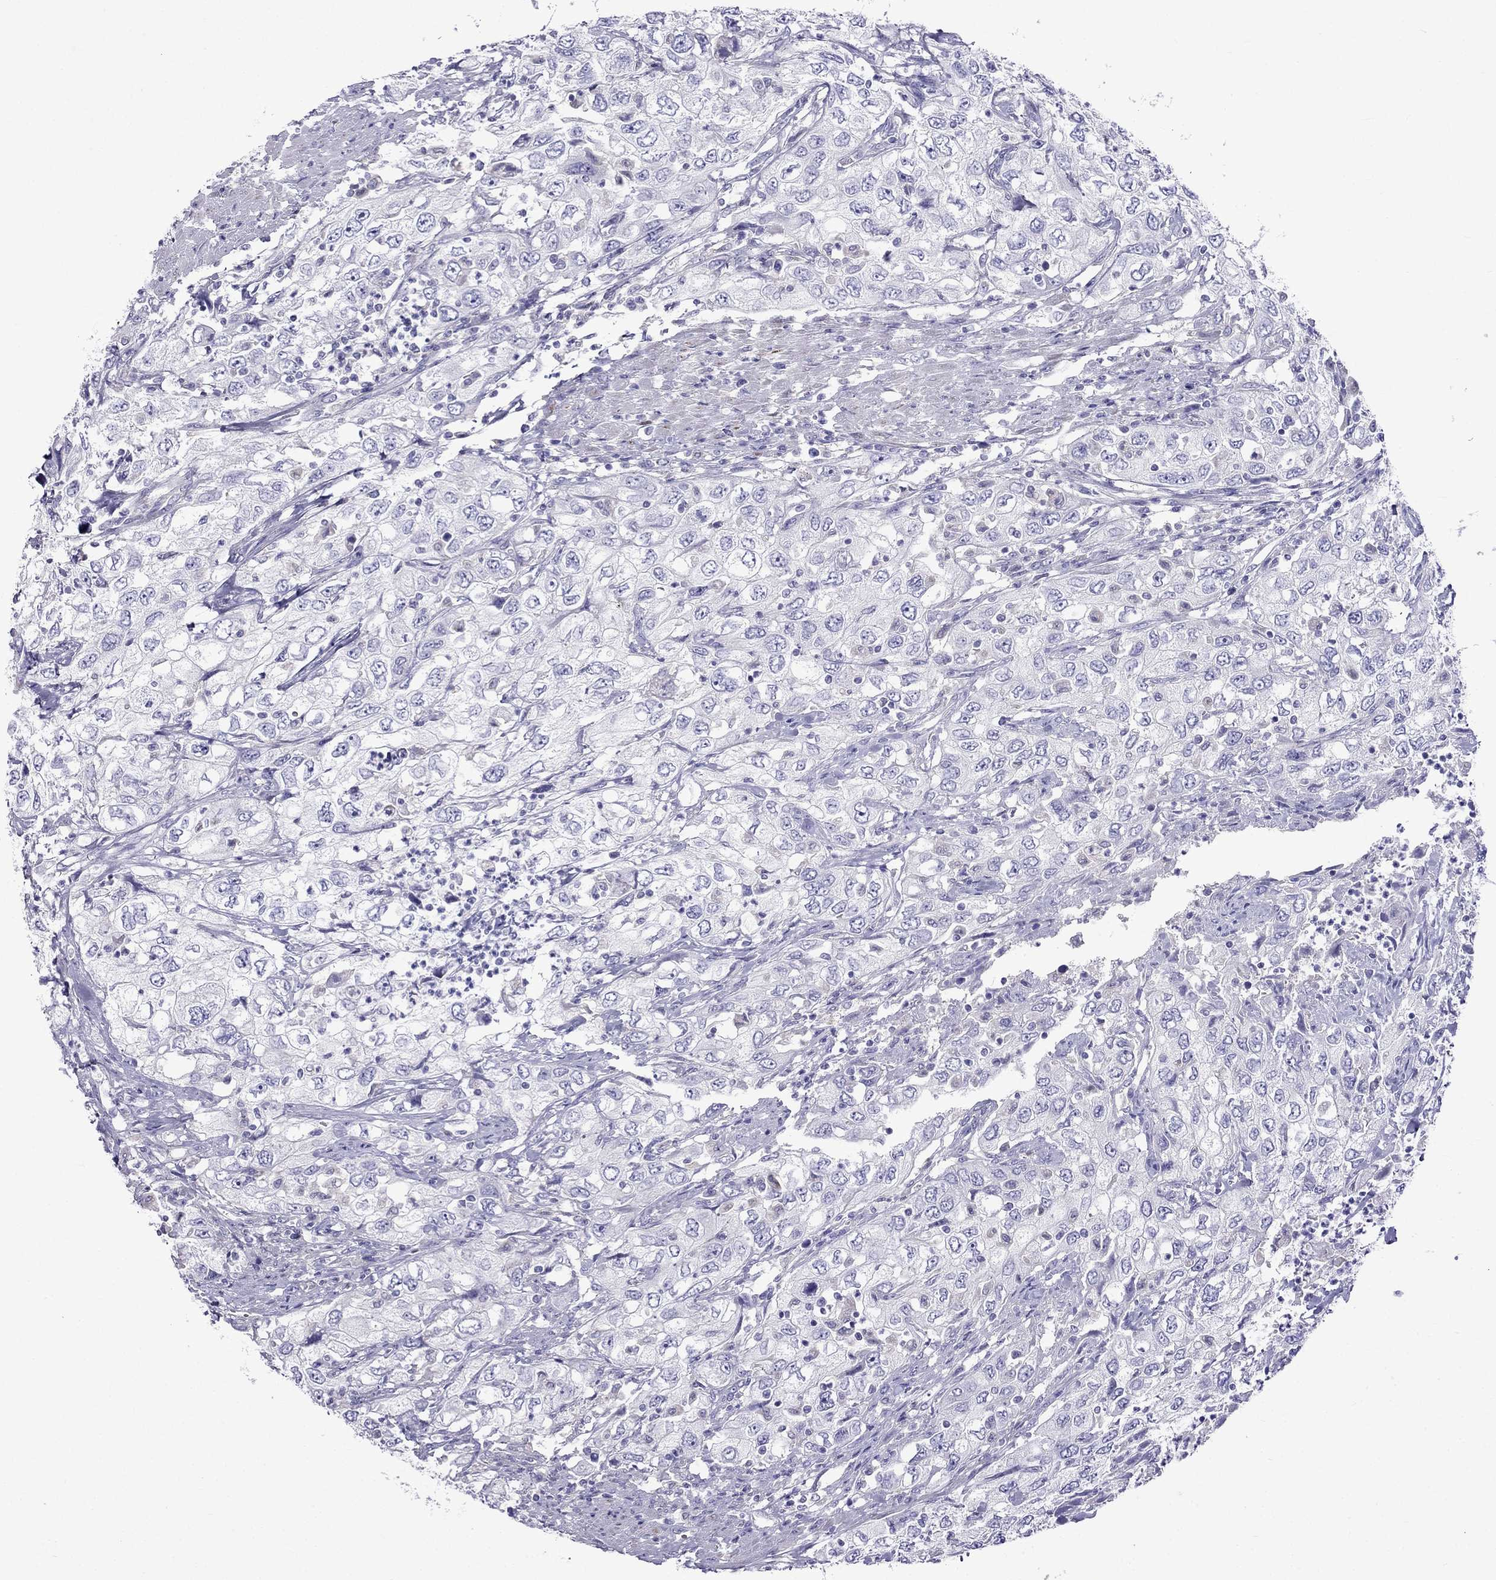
{"staining": {"intensity": "negative", "quantity": "none", "location": "none"}, "tissue": "urothelial cancer", "cell_type": "Tumor cells", "image_type": "cancer", "snomed": [{"axis": "morphology", "description": "Urothelial carcinoma, High grade"}, {"axis": "topography", "description": "Urinary bladder"}], "caption": "An immunohistochemistry histopathology image of urothelial cancer is shown. There is no staining in tumor cells of urothelial cancer. (Immunohistochemistry, brightfield microscopy, high magnification).", "gene": "TDRD1", "patient": {"sex": "male", "age": 76}}